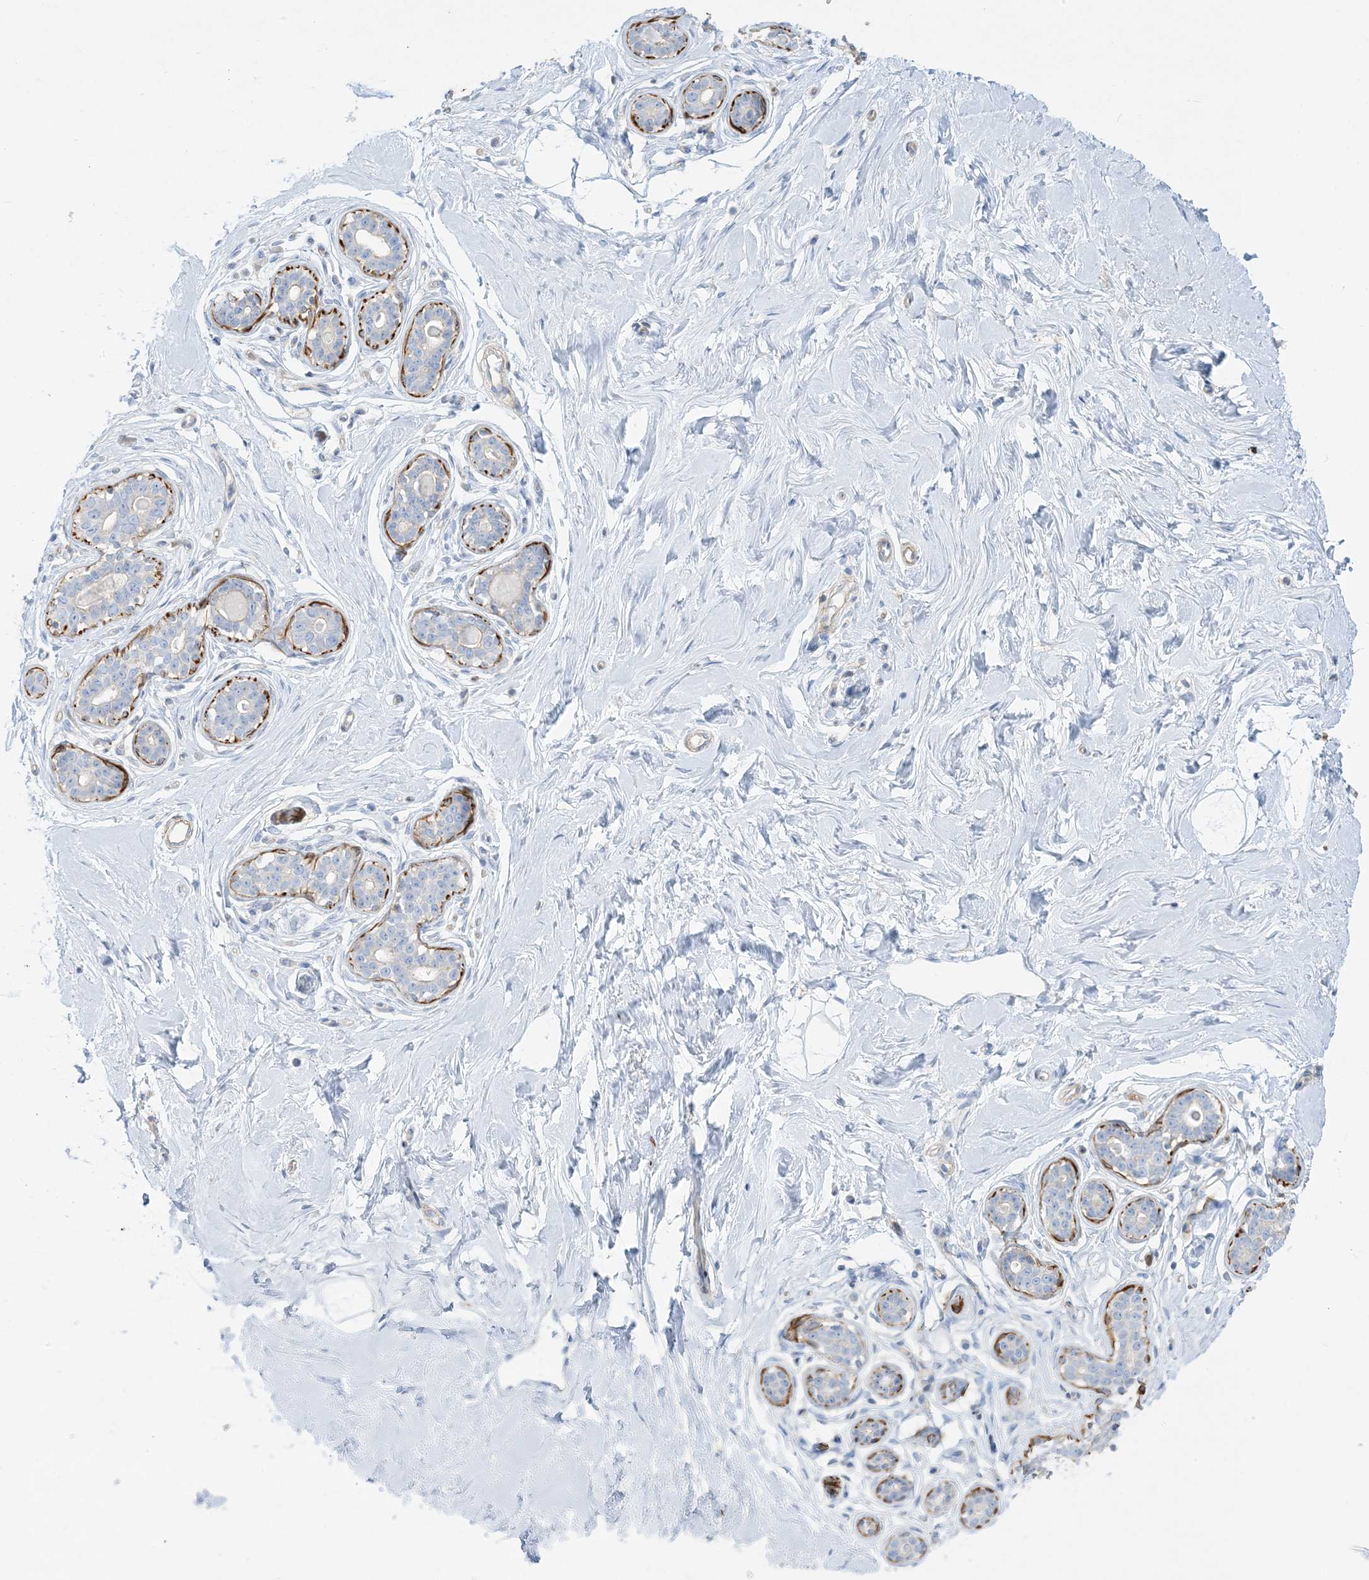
{"staining": {"intensity": "negative", "quantity": "none", "location": "none"}, "tissue": "breast", "cell_type": "Adipocytes", "image_type": "normal", "snomed": [{"axis": "morphology", "description": "Normal tissue, NOS"}, {"axis": "morphology", "description": "Adenoma, NOS"}, {"axis": "topography", "description": "Breast"}], "caption": "High magnification brightfield microscopy of benign breast stained with DAB (3,3'-diaminobenzidine) (brown) and counterstained with hematoxylin (blue): adipocytes show no significant positivity. Brightfield microscopy of immunohistochemistry (IHC) stained with DAB (brown) and hematoxylin (blue), captured at high magnification.", "gene": "GTF3C2", "patient": {"sex": "female", "age": 23}}